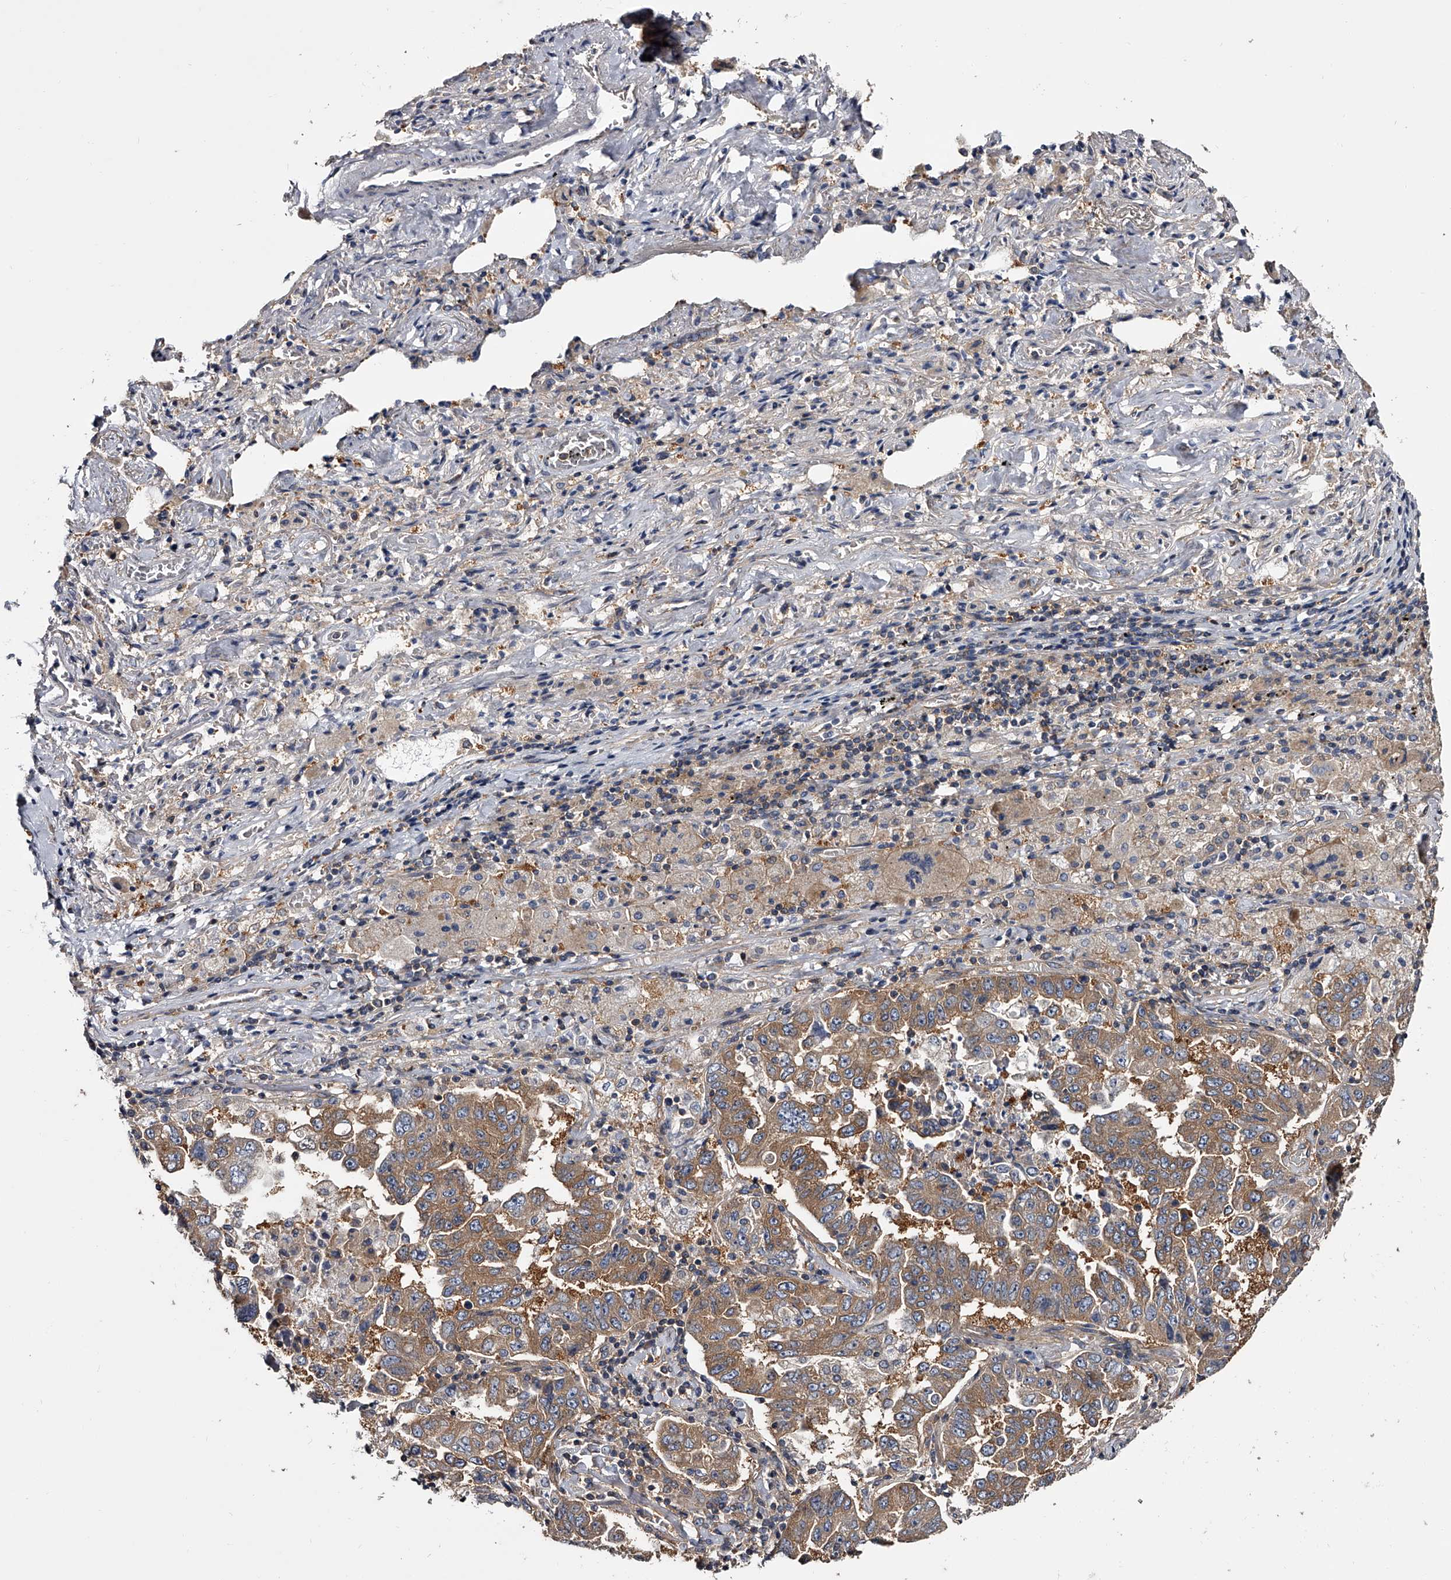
{"staining": {"intensity": "moderate", "quantity": ">75%", "location": "cytoplasmic/membranous"}, "tissue": "lung cancer", "cell_type": "Tumor cells", "image_type": "cancer", "snomed": [{"axis": "morphology", "description": "Adenocarcinoma, NOS"}, {"axis": "topography", "description": "Lung"}], "caption": "IHC (DAB) staining of adenocarcinoma (lung) shows moderate cytoplasmic/membranous protein staining in about >75% of tumor cells.", "gene": "GAPVD1", "patient": {"sex": "female", "age": 51}}